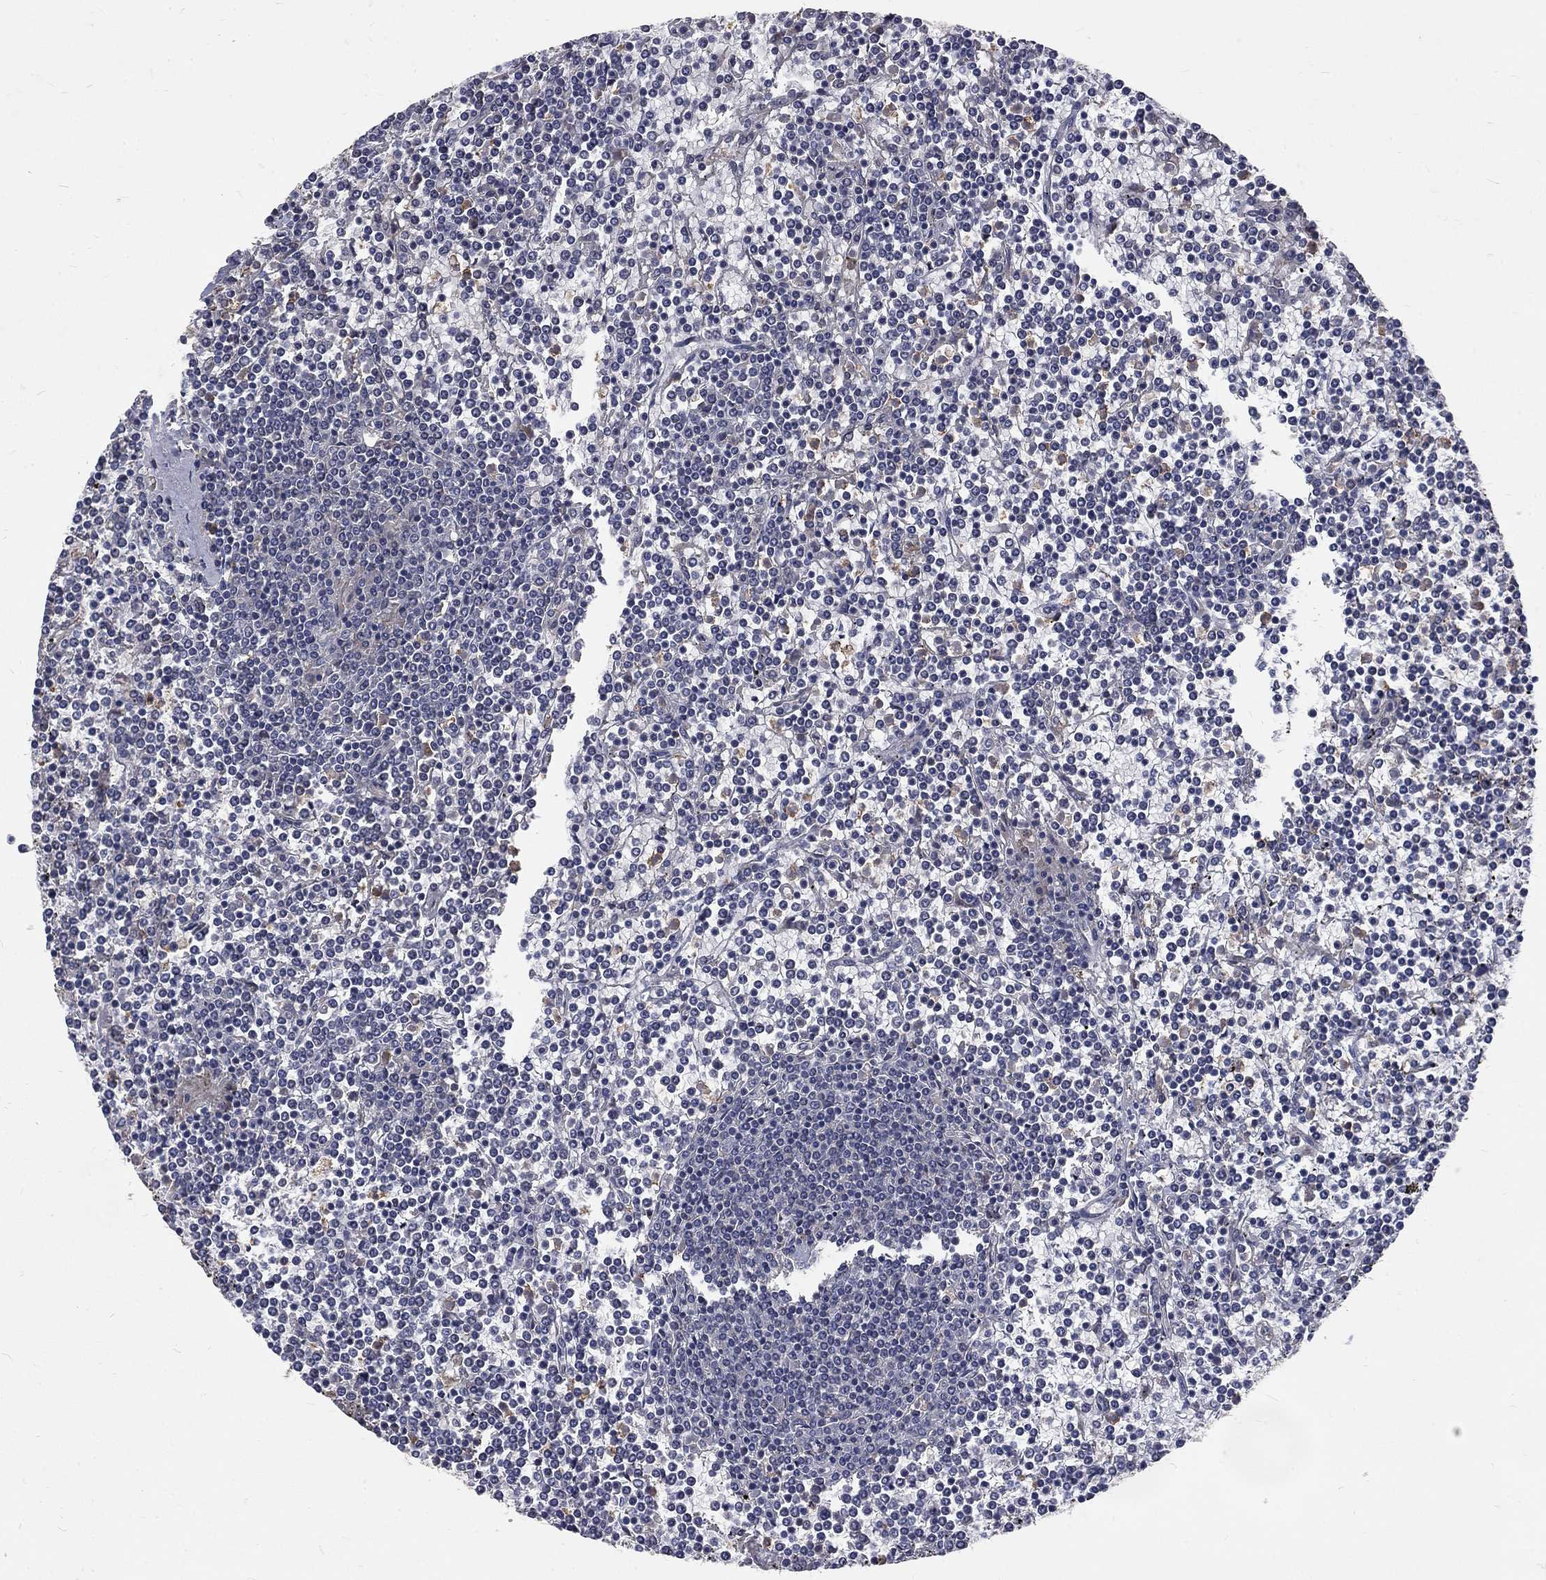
{"staining": {"intensity": "negative", "quantity": "none", "location": "none"}, "tissue": "lymphoma", "cell_type": "Tumor cells", "image_type": "cancer", "snomed": [{"axis": "morphology", "description": "Malignant lymphoma, non-Hodgkin's type, Low grade"}, {"axis": "topography", "description": "Spleen"}], "caption": "This photomicrograph is of low-grade malignant lymphoma, non-Hodgkin's type stained with IHC to label a protein in brown with the nuclei are counter-stained blue. There is no staining in tumor cells.", "gene": "CHST5", "patient": {"sex": "female", "age": 19}}